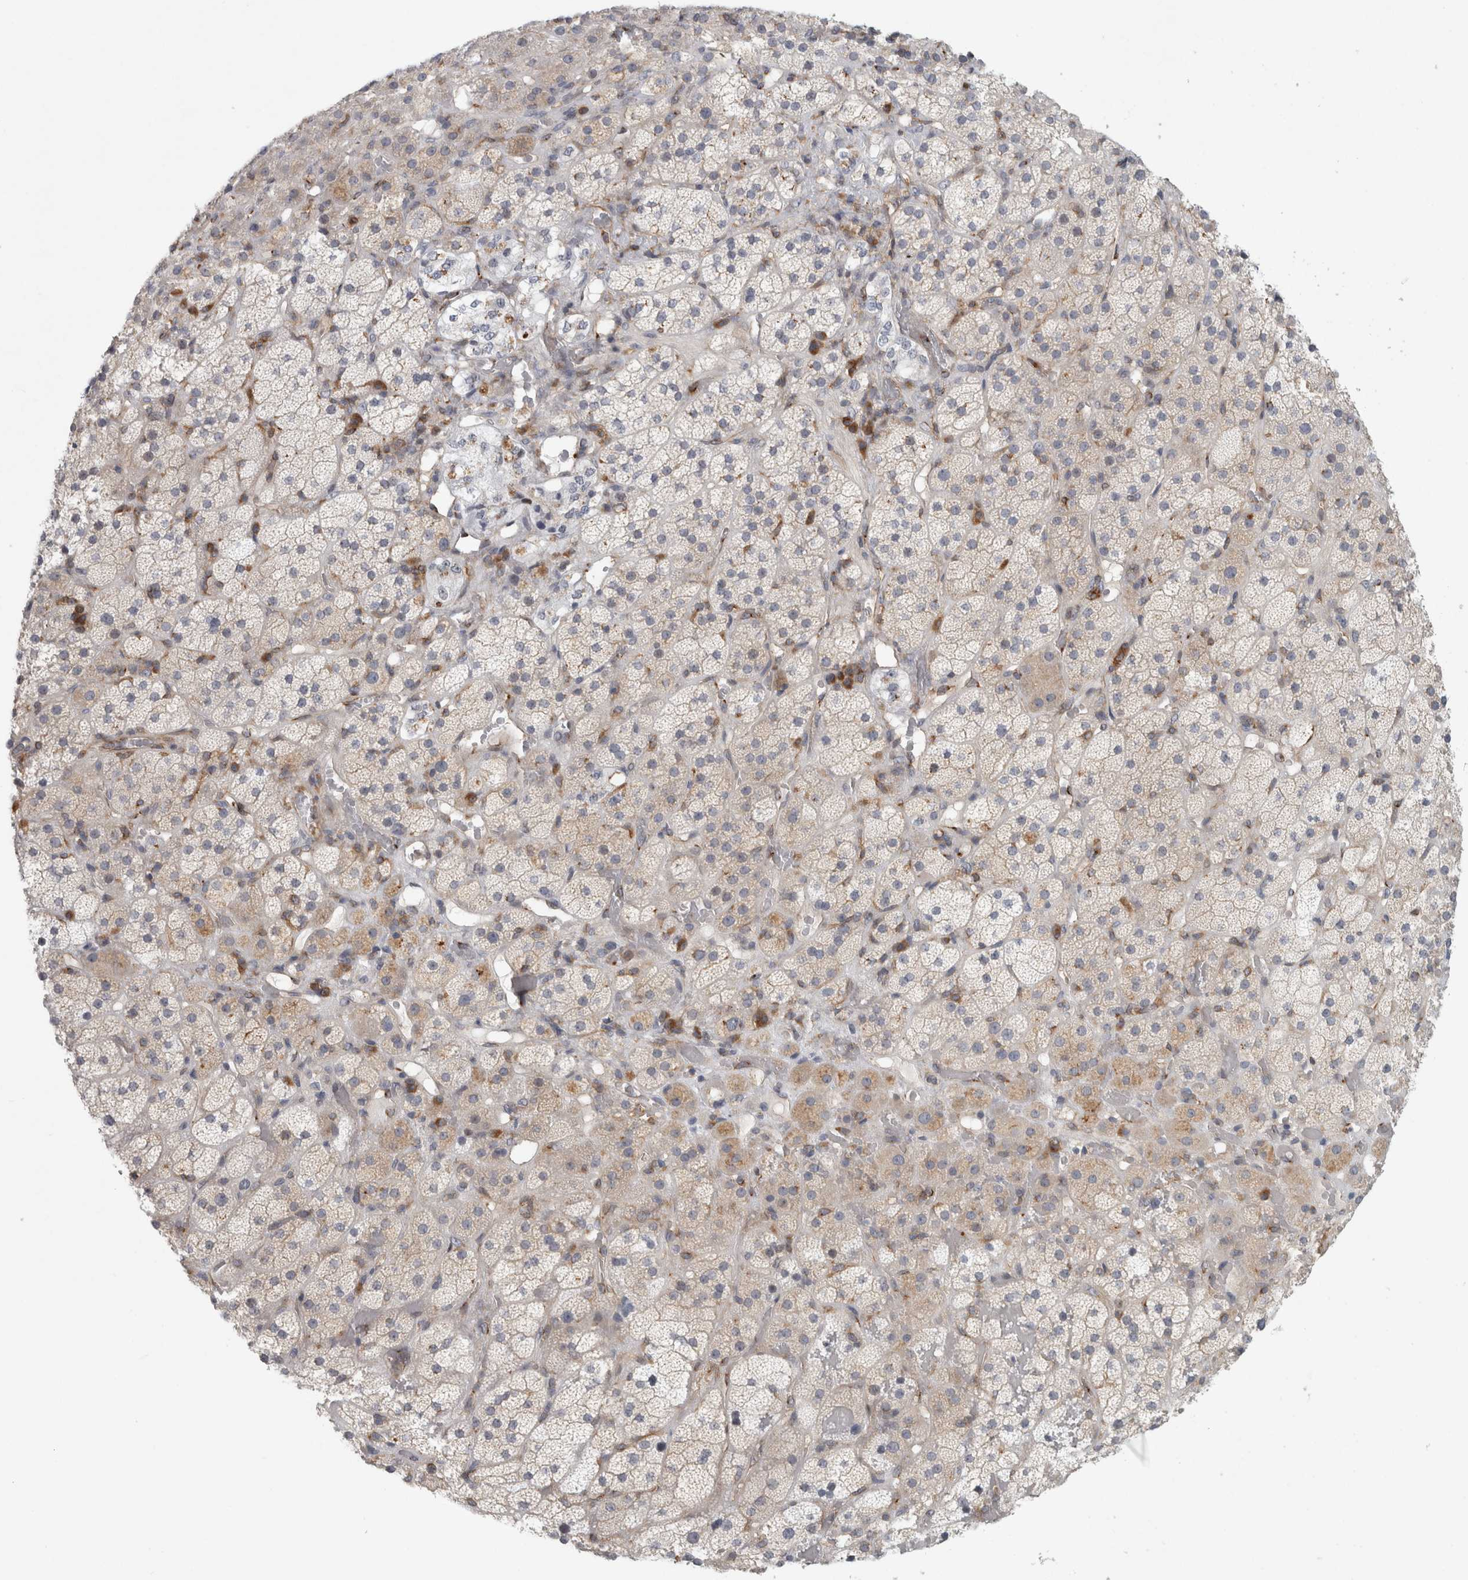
{"staining": {"intensity": "moderate", "quantity": "<25%", "location": "cytoplasmic/membranous"}, "tissue": "adrenal gland", "cell_type": "Glandular cells", "image_type": "normal", "snomed": [{"axis": "morphology", "description": "Normal tissue, NOS"}, {"axis": "topography", "description": "Adrenal gland"}], "caption": "Immunohistochemical staining of unremarkable adrenal gland reveals moderate cytoplasmic/membranous protein staining in approximately <25% of glandular cells.", "gene": "PEX6", "patient": {"sex": "male", "age": 57}}